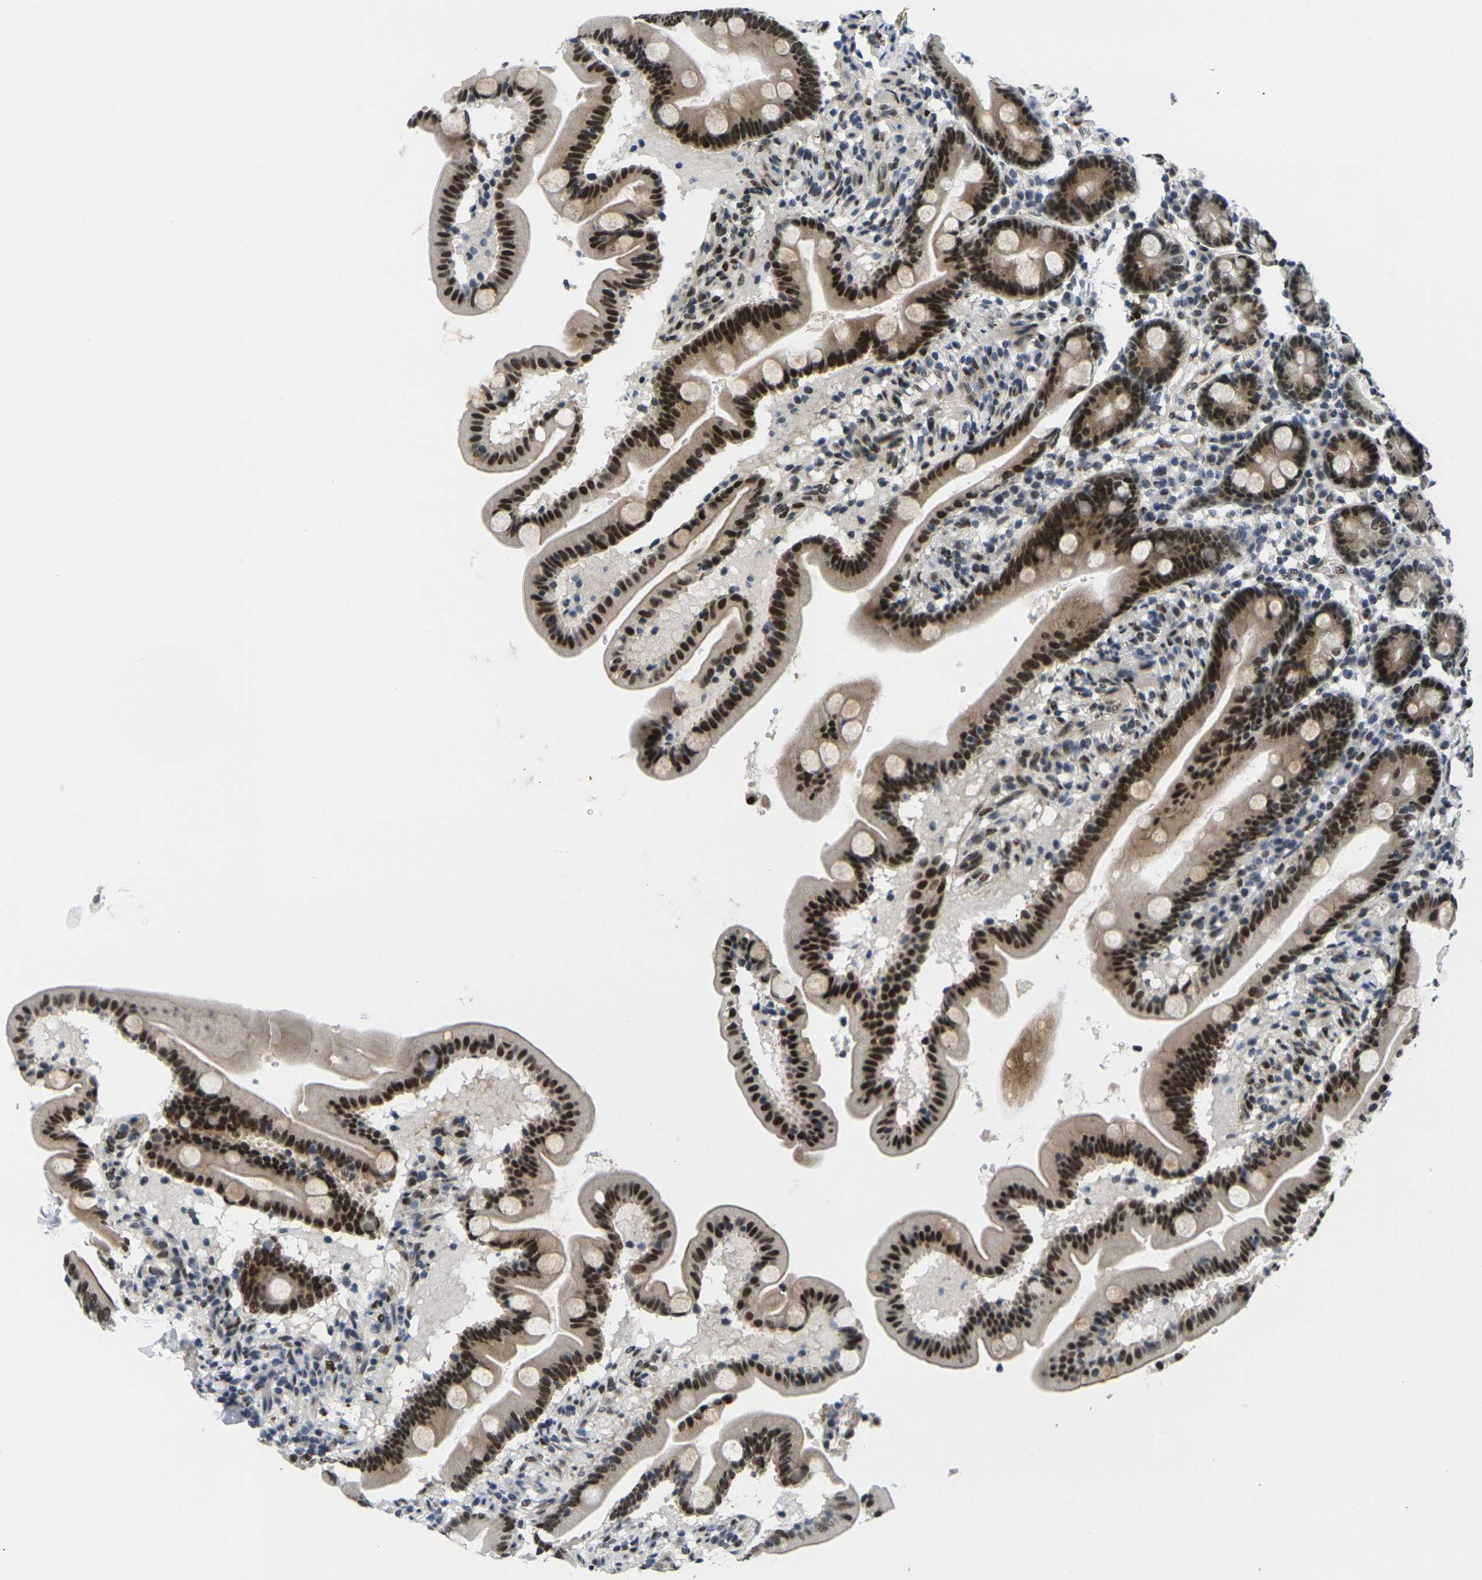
{"staining": {"intensity": "strong", "quantity": ">75%", "location": "nuclear"}, "tissue": "duodenum", "cell_type": "Glandular cells", "image_type": "normal", "snomed": [{"axis": "morphology", "description": "Normal tissue, NOS"}, {"axis": "topography", "description": "Duodenum"}], "caption": "A high amount of strong nuclear positivity is present in about >75% of glandular cells in benign duodenum. (DAB (3,3'-diaminobenzidine) = brown stain, brightfield microscopy at high magnification).", "gene": "RBM7", "patient": {"sex": "male", "age": 54}}